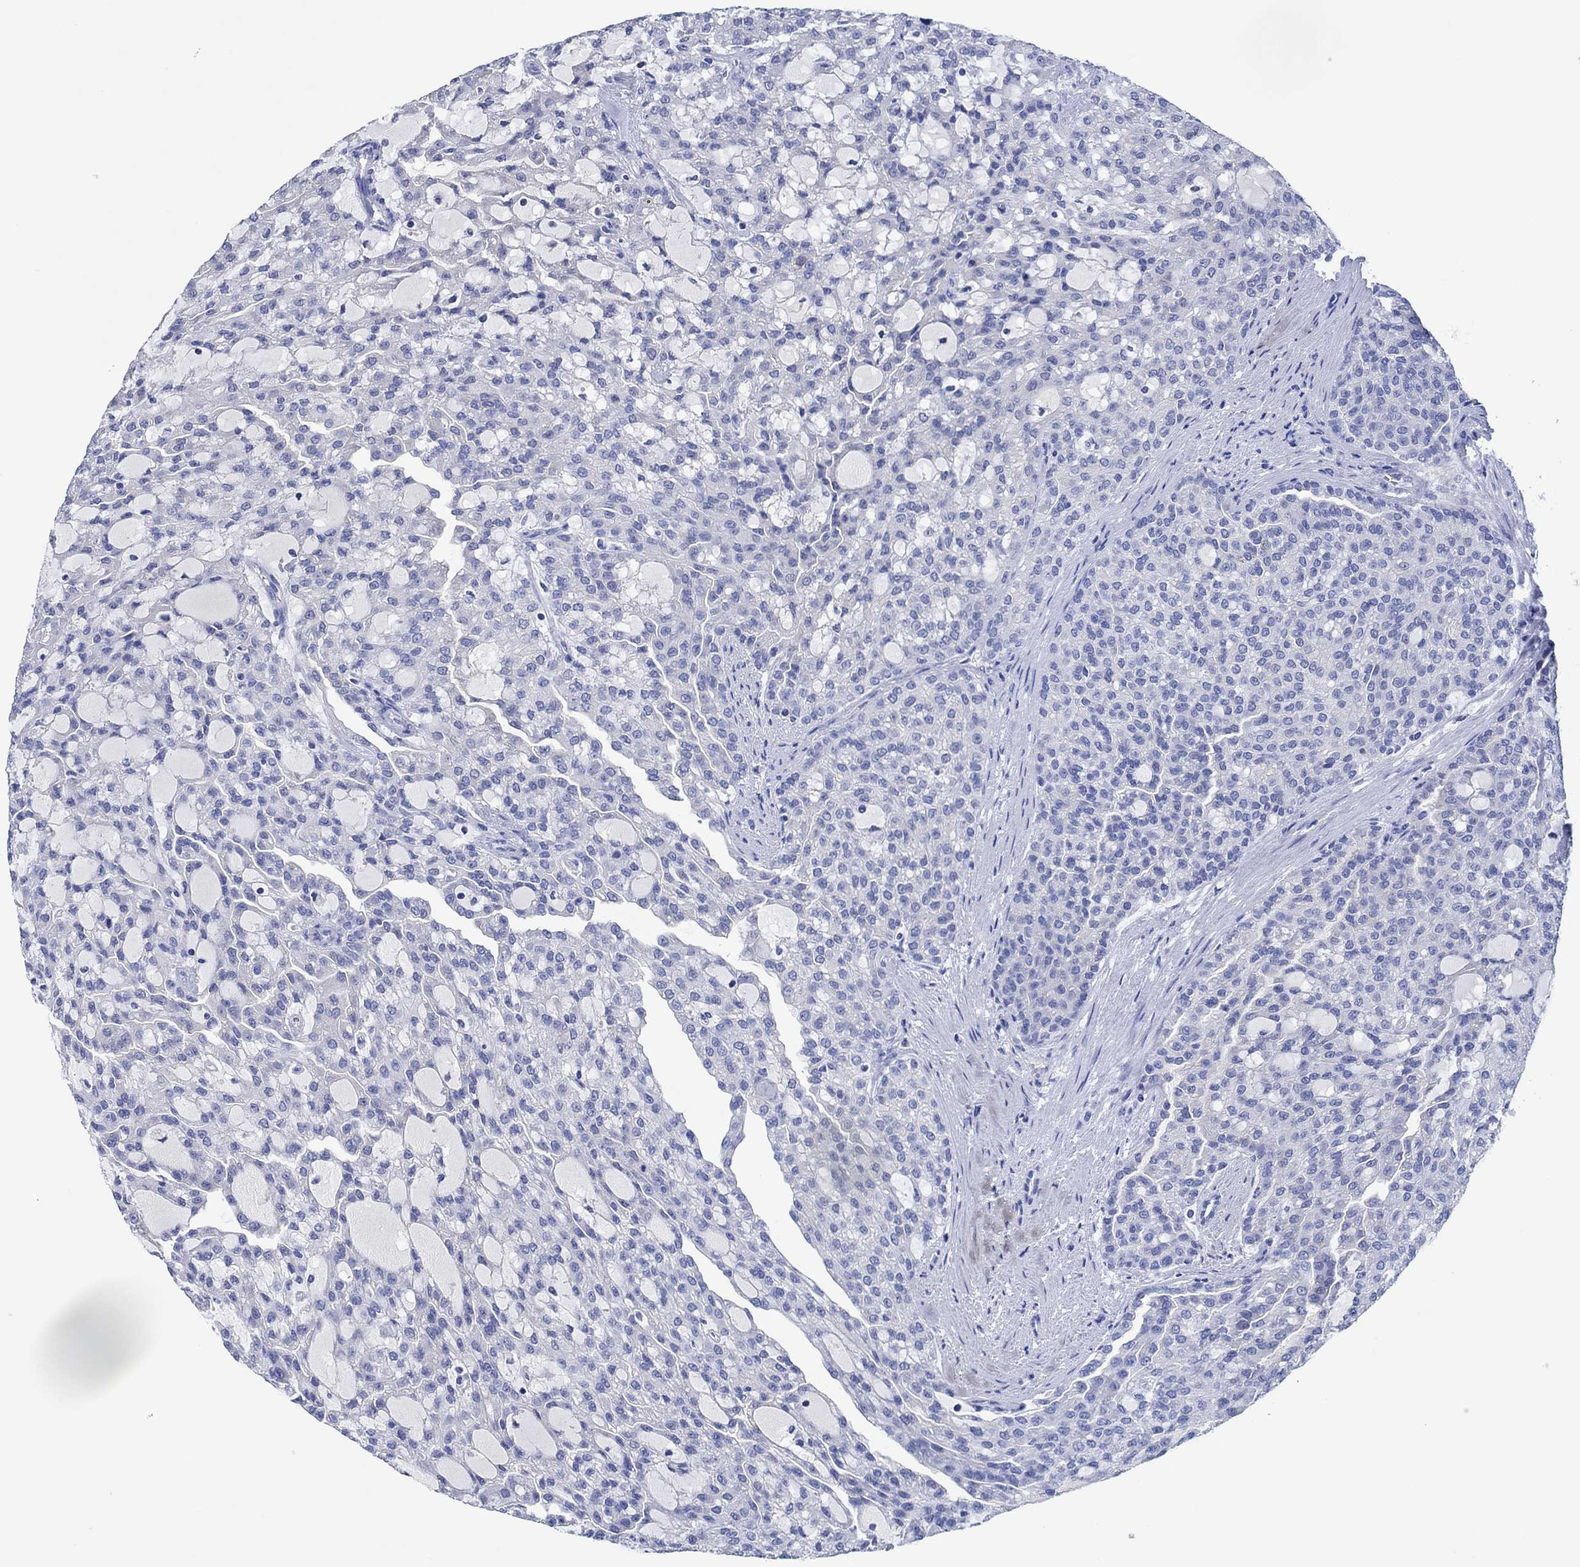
{"staining": {"intensity": "negative", "quantity": "none", "location": "none"}, "tissue": "renal cancer", "cell_type": "Tumor cells", "image_type": "cancer", "snomed": [{"axis": "morphology", "description": "Adenocarcinoma, NOS"}, {"axis": "topography", "description": "Kidney"}], "caption": "DAB immunohistochemical staining of human renal cancer shows no significant expression in tumor cells.", "gene": "CPNE6", "patient": {"sex": "male", "age": 63}}